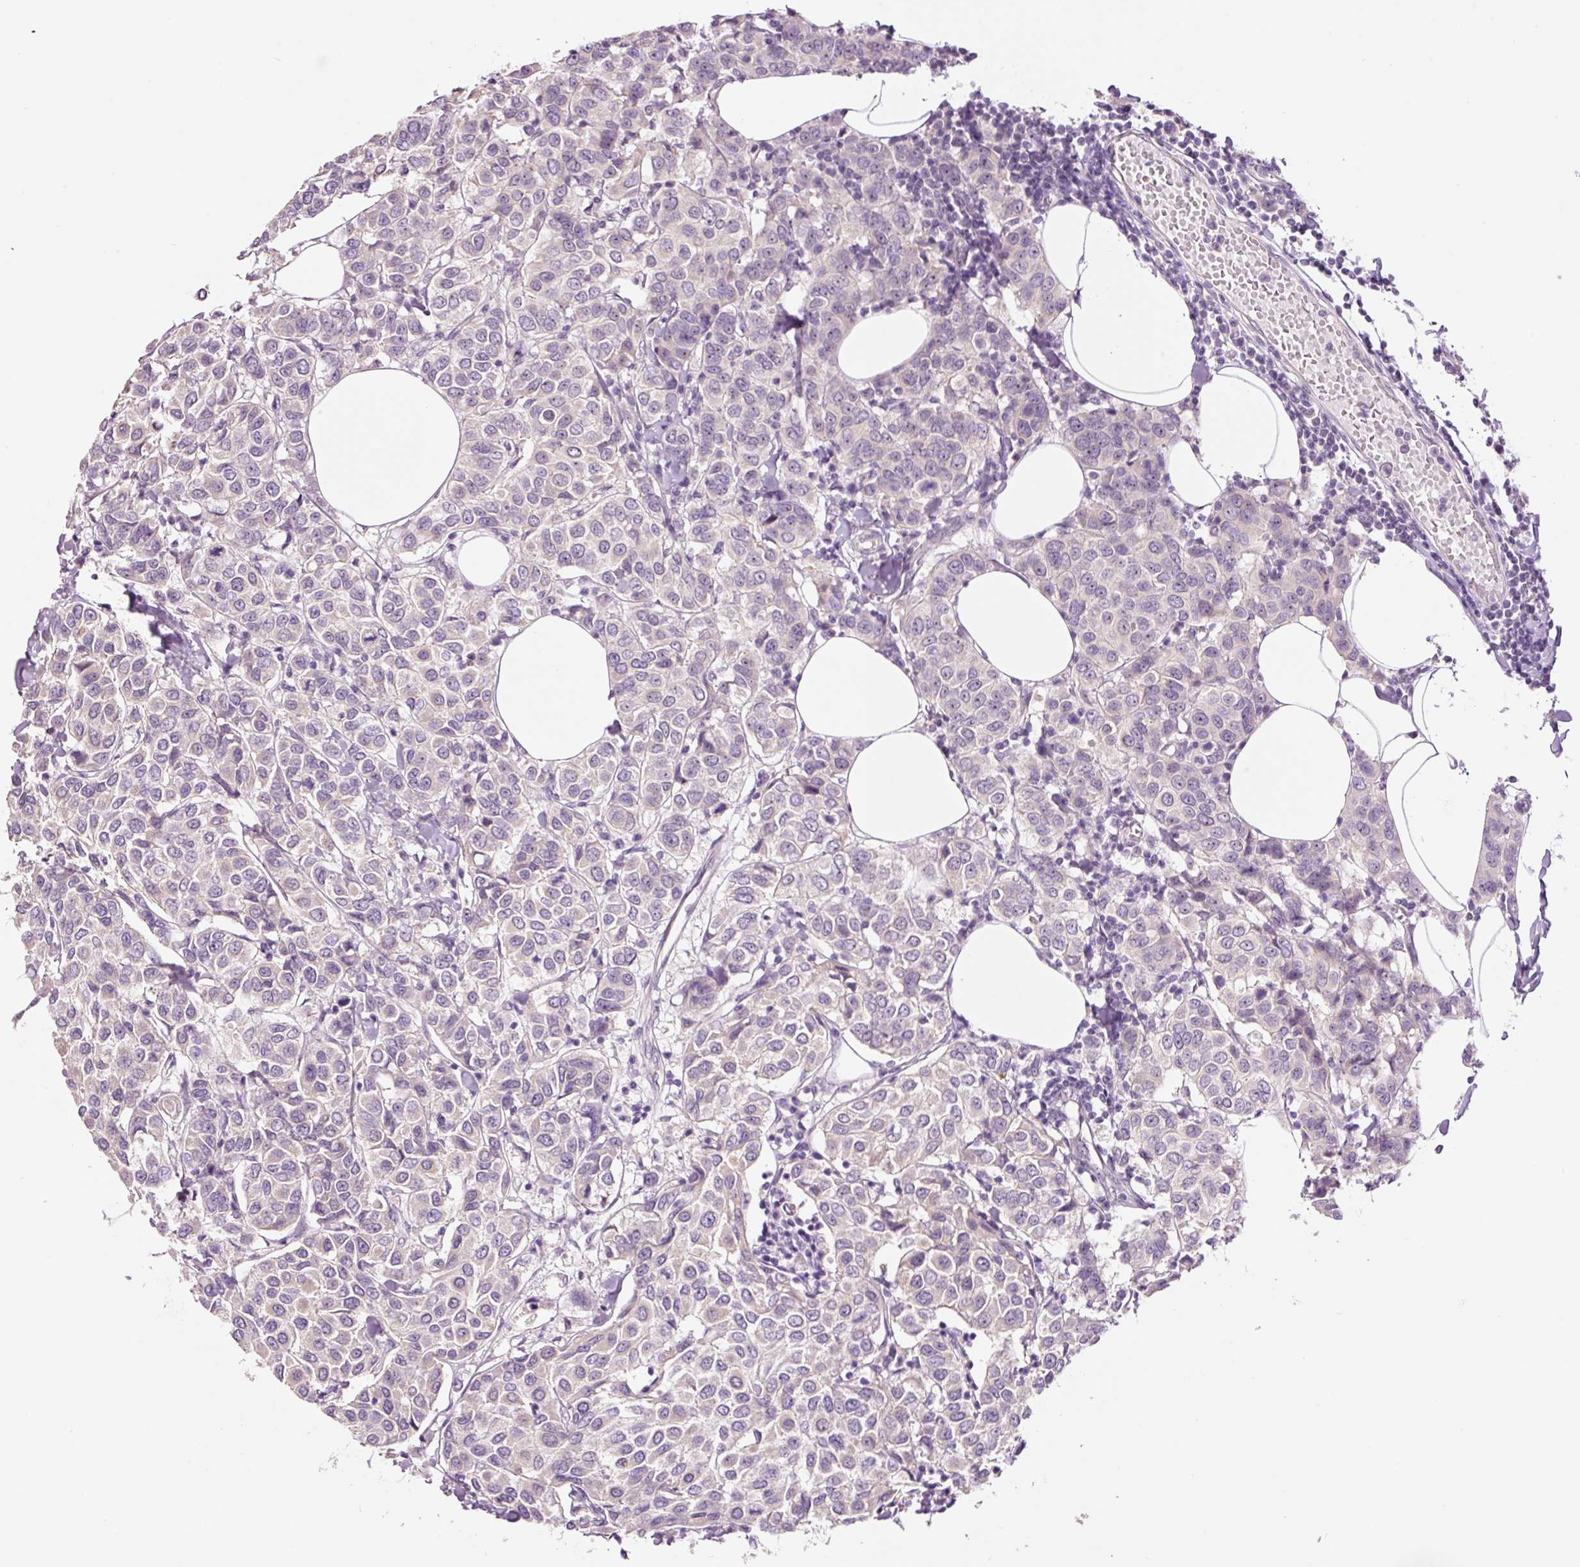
{"staining": {"intensity": "negative", "quantity": "none", "location": "none"}, "tissue": "breast cancer", "cell_type": "Tumor cells", "image_type": "cancer", "snomed": [{"axis": "morphology", "description": "Duct carcinoma"}, {"axis": "topography", "description": "Breast"}], "caption": "The photomicrograph reveals no staining of tumor cells in breast intraductal carcinoma.", "gene": "GCG", "patient": {"sex": "female", "age": 55}}